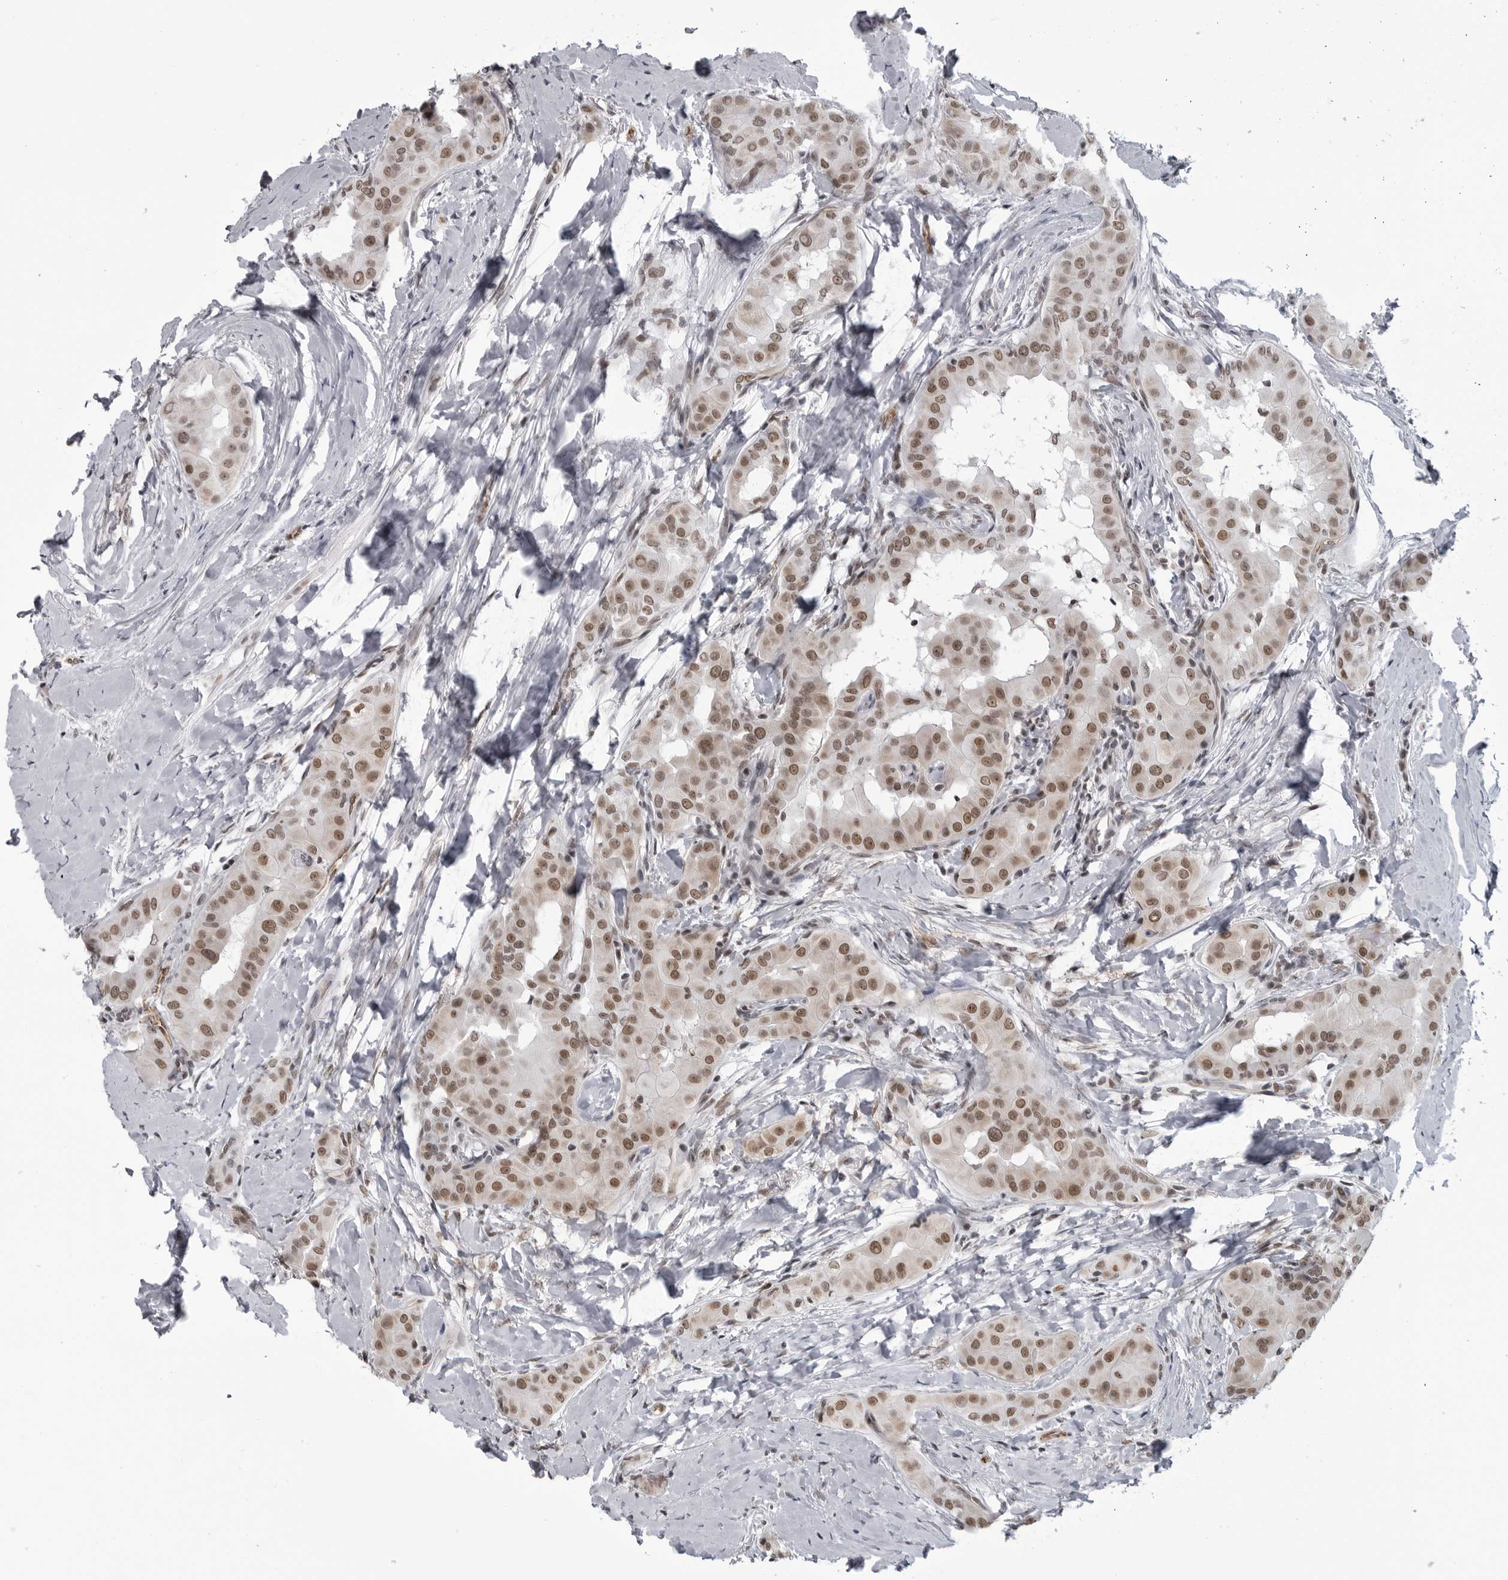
{"staining": {"intensity": "moderate", "quantity": ">75%", "location": "nuclear"}, "tissue": "thyroid cancer", "cell_type": "Tumor cells", "image_type": "cancer", "snomed": [{"axis": "morphology", "description": "Papillary adenocarcinoma, NOS"}, {"axis": "topography", "description": "Thyroid gland"}], "caption": "Thyroid cancer was stained to show a protein in brown. There is medium levels of moderate nuclear staining in about >75% of tumor cells.", "gene": "RNF26", "patient": {"sex": "male", "age": 33}}